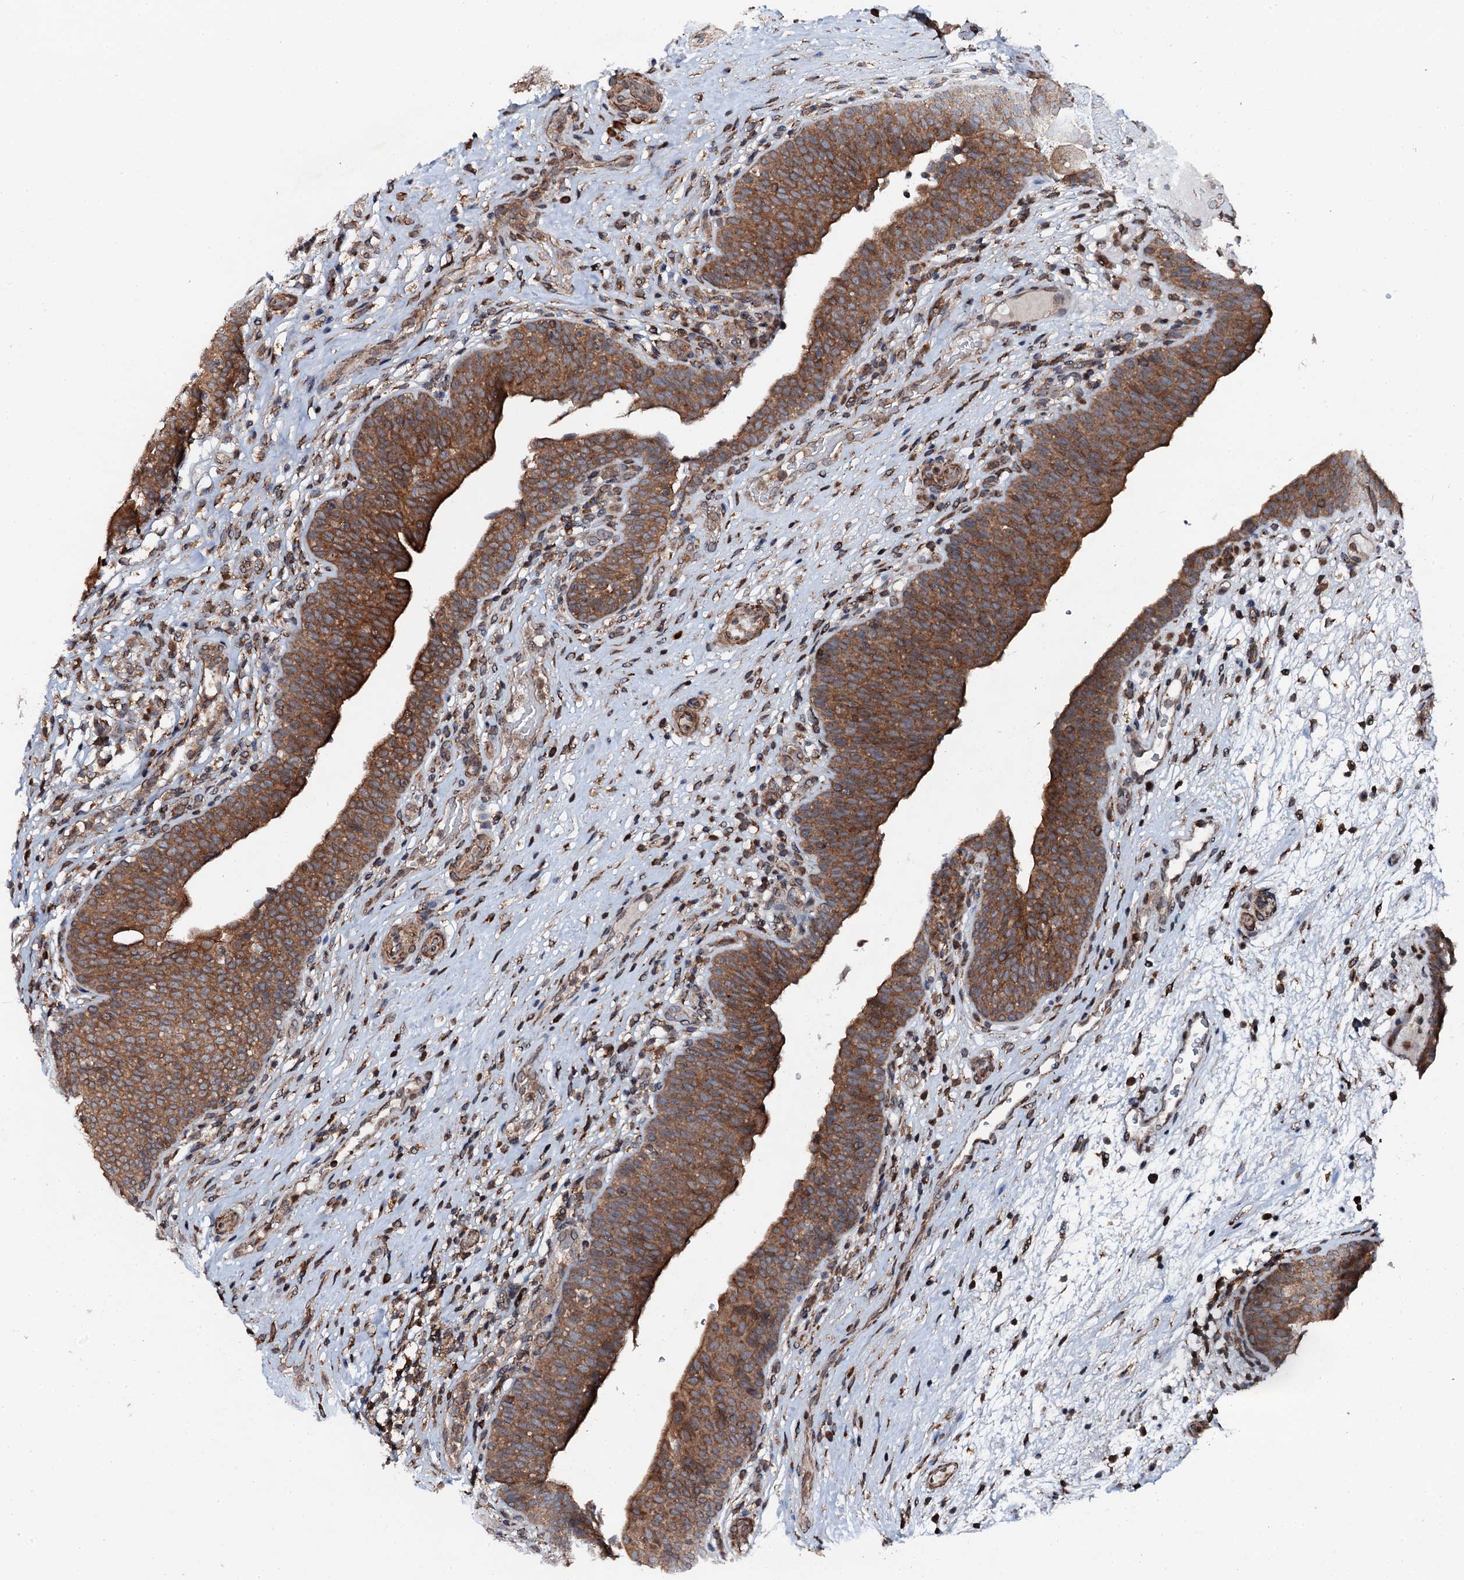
{"staining": {"intensity": "moderate", "quantity": ">75%", "location": "cytoplasmic/membranous"}, "tissue": "urinary bladder", "cell_type": "Urothelial cells", "image_type": "normal", "snomed": [{"axis": "morphology", "description": "Normal tissue, NOS"}, {"axis": "topography", "description": "Urinary bladder"}], "caption": "Protein expression analysis of normal human urinary bladder reveals moderate cytoplasmic/membranous expression in about >75% of urothelial cells. (DAB (3,3'-diaminobenzidine) = brown stain, brightfield microscopy at high magnification).", "gene": "EDC4", "patient": {"sex": "male", "age": 71}}